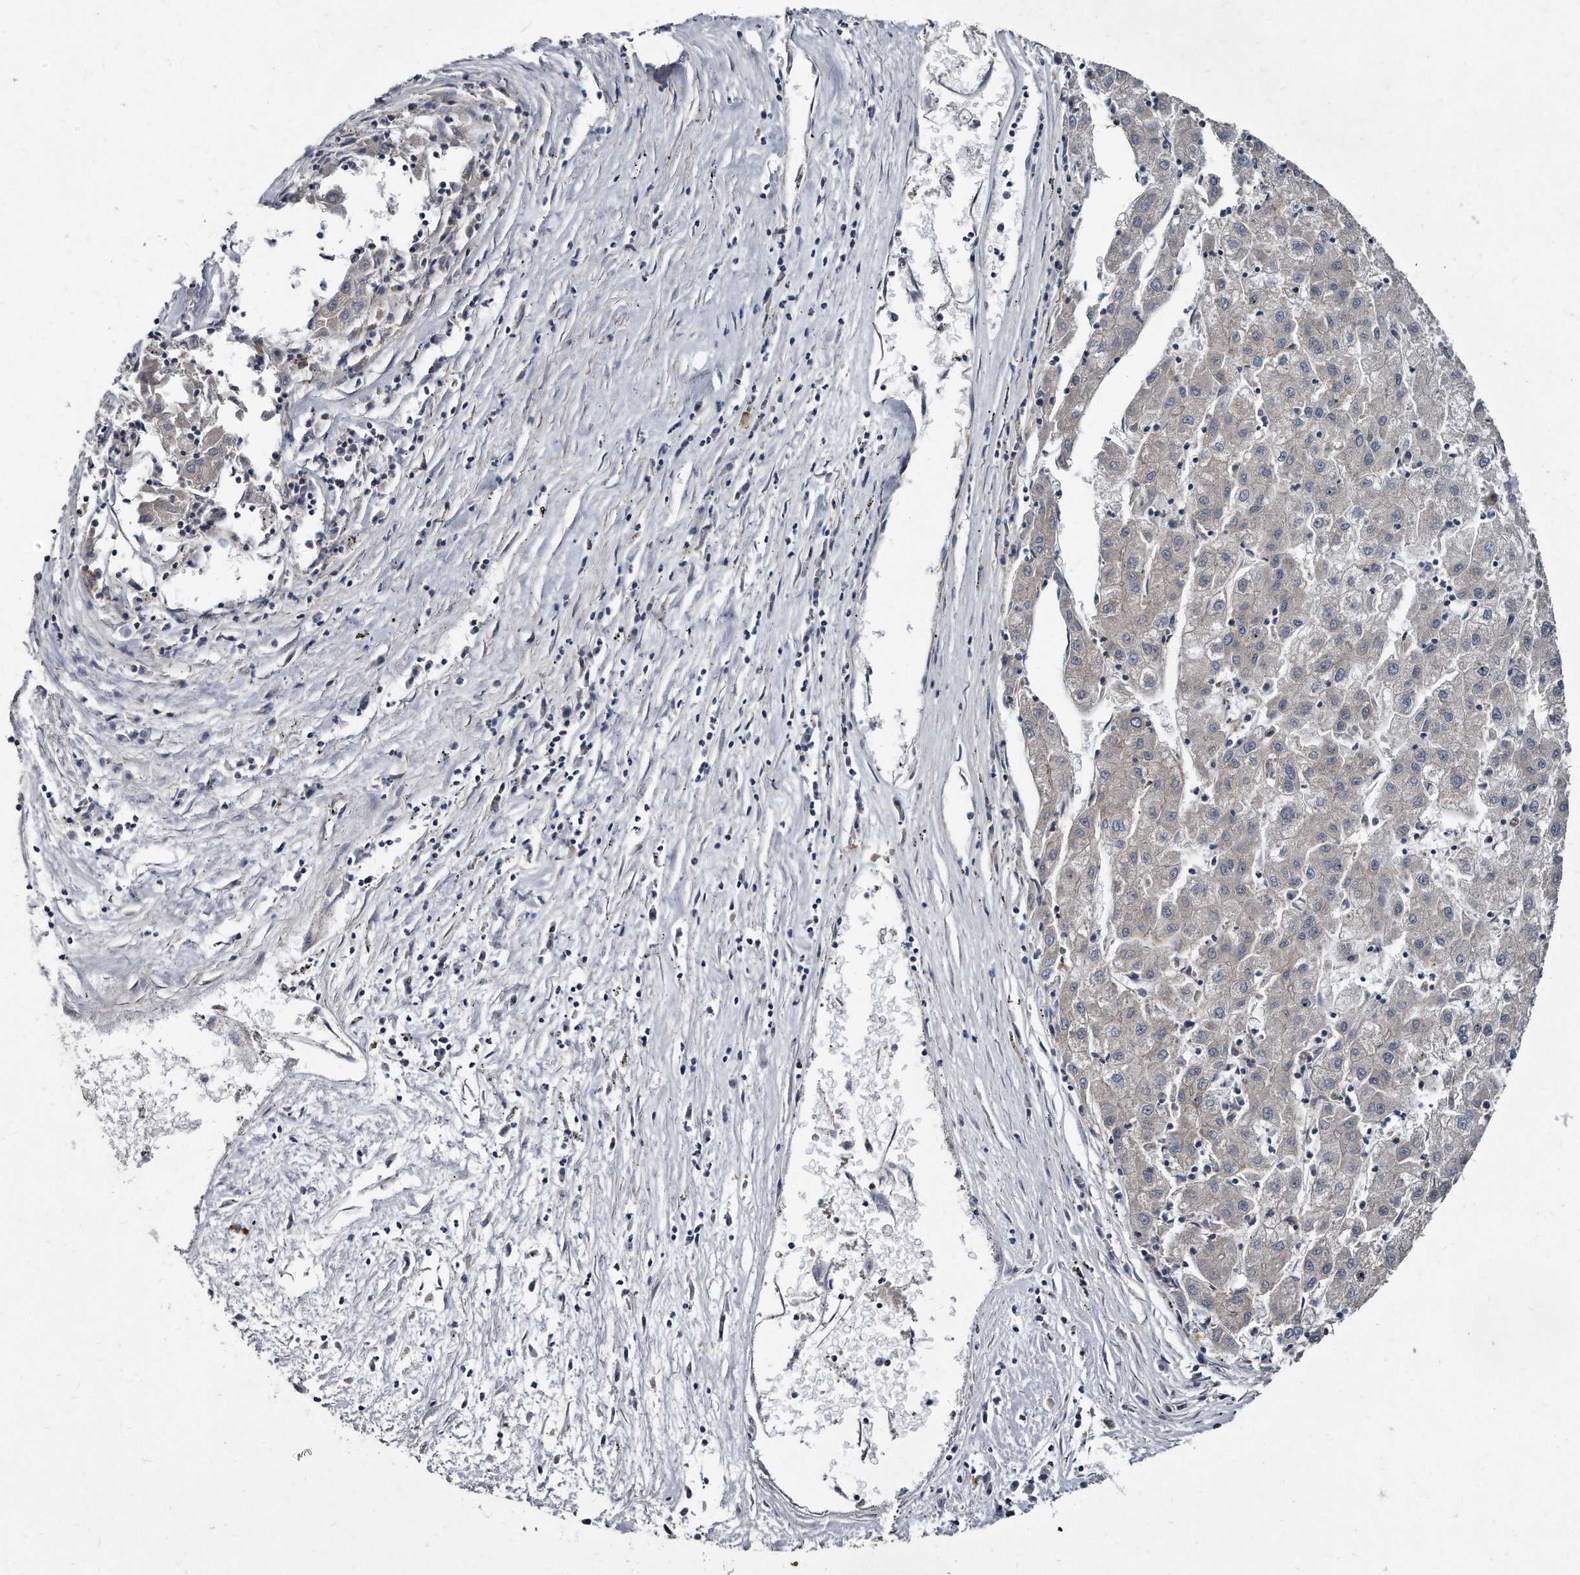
{"staining": {"intensity": "negative", "quantity": "none", "location": "none"}, "tissue": "liver cancer", "cell_type": "Tumor cells", "image_type": "cancer", "snomed": [{"axis": "morphology", "description": "Carcinoma, Hepatocellular, NOS"}, {"axis": "topography", "description": "Liver"}], "caption": "Micrograph shows no significant protein positivity in tumor cells of liver cancer.", "gene": "KLHDC3", "patient": {"sex": "male", "age": 72}}